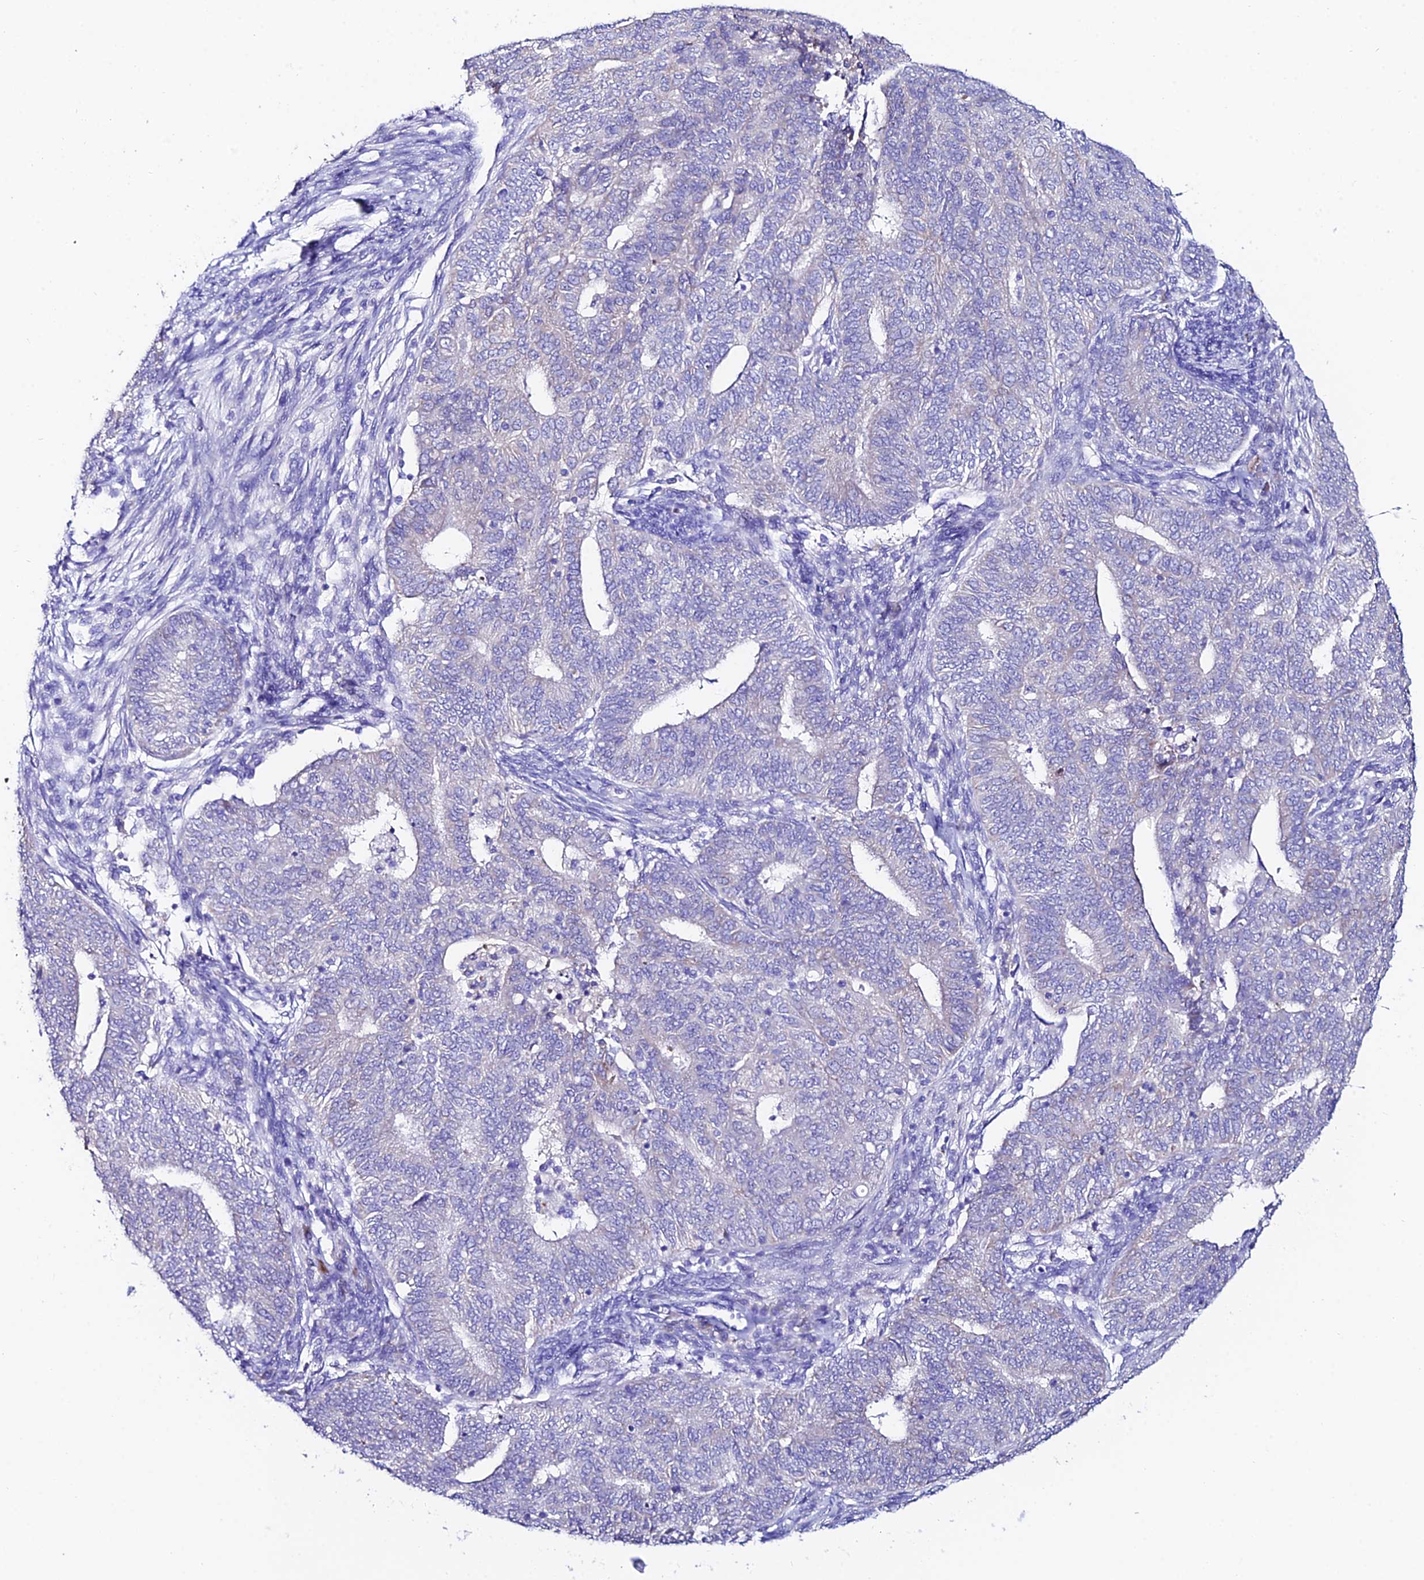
{"staining": {"intensity": "negative", "quantity": "none", "location": "none"}, "tissue": "endometrial cancer", "cell_type": "Tumor cells", "image_type": "cancer", "snomed": [{"axis": "morphology", "description": "Adenocarcinoma, NOS"}, {"axis": "topography", "description": "Endometrium"}], "caption": "There is no significant positivity in tumor cells of adenocarcinoma (endometrial).", "gene": "CEP41", "patient": {"sex": "female", "age": 62}}